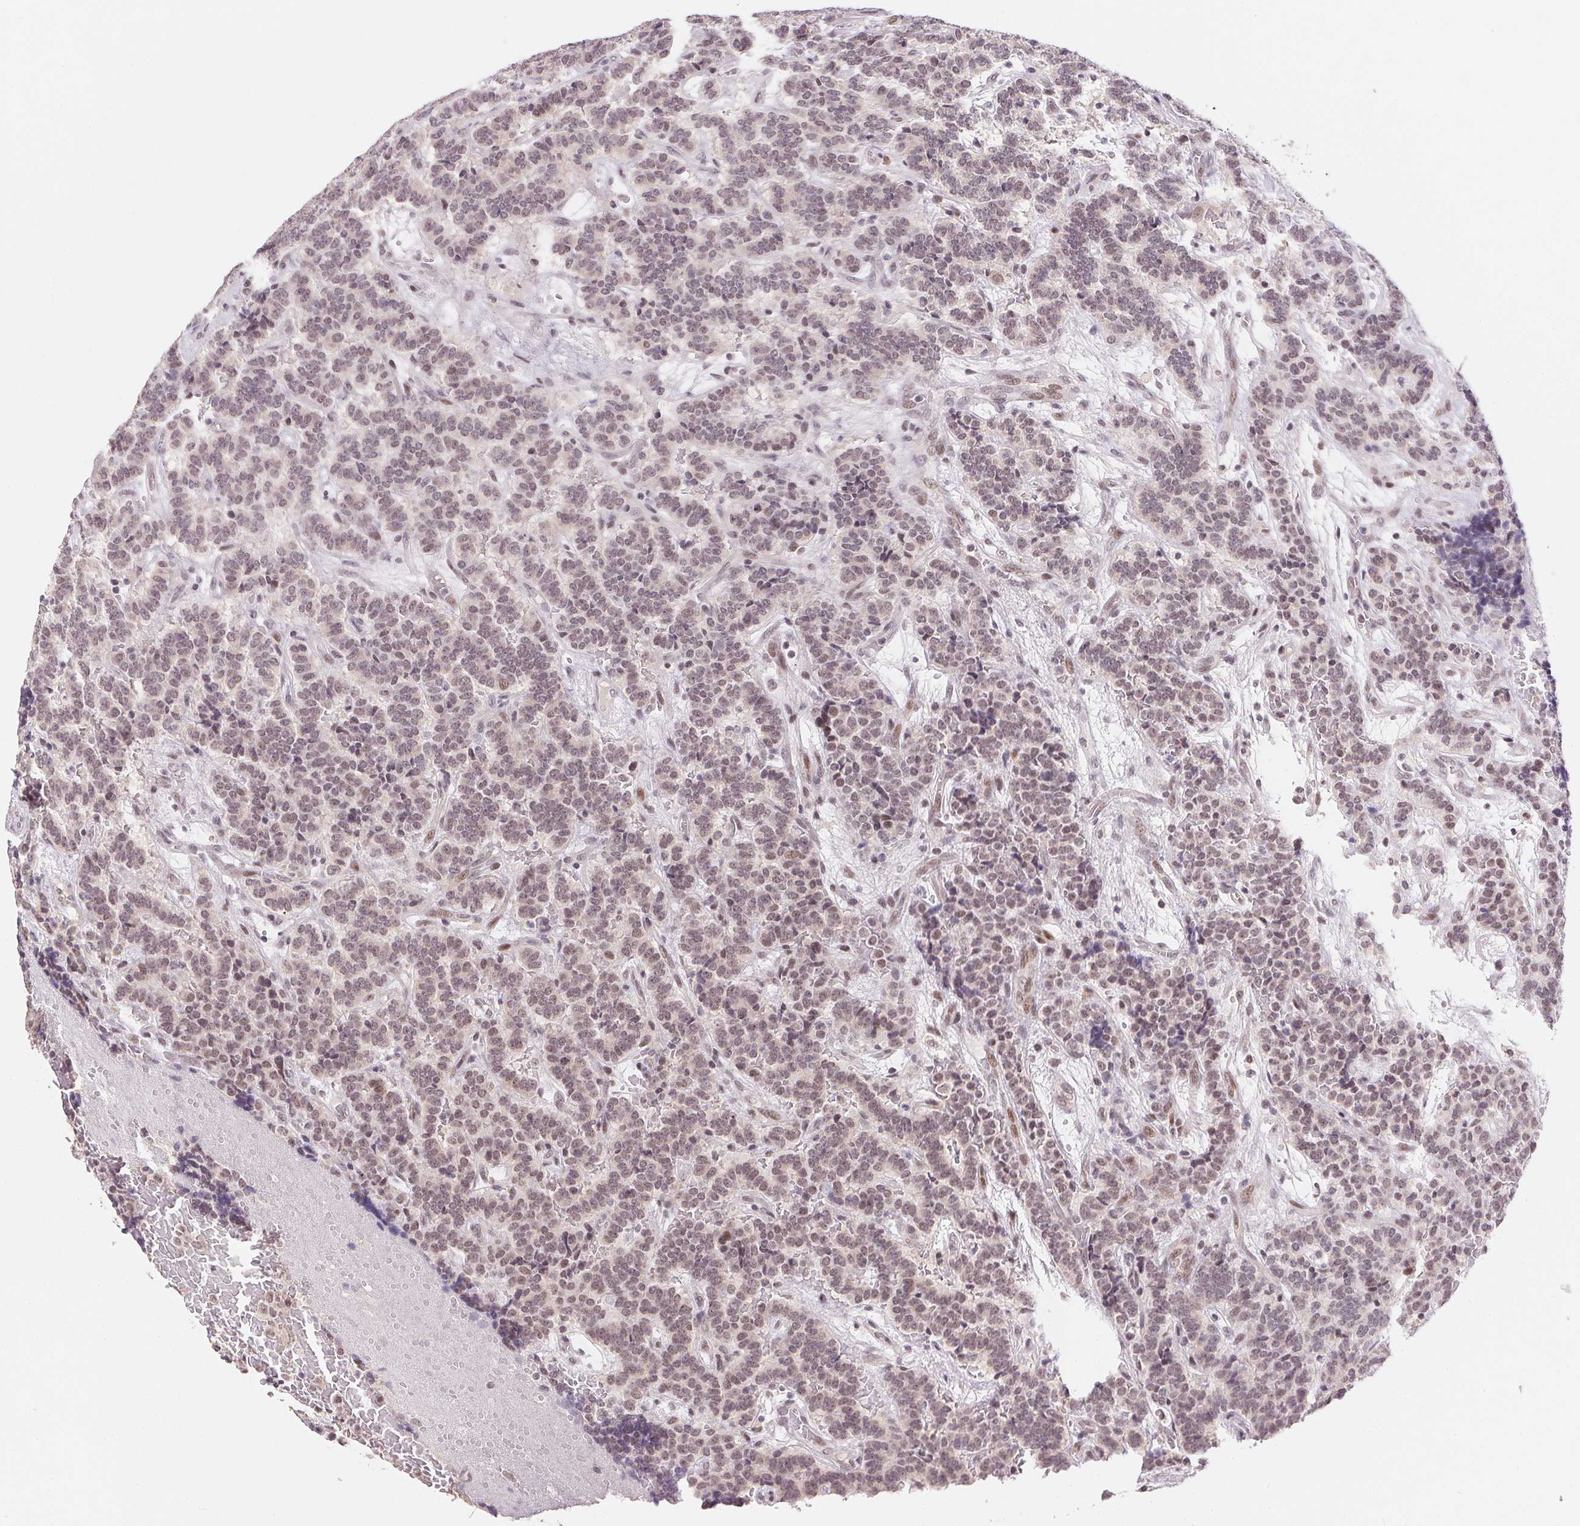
{"staining": {"intensity": "moderate", "quantity": ">75%", "location": "nuclear"}, "tissue": "carcinoid", "cell_type": "Tumor cells", "image_type": "cancer", "snomed": [{"axis": "morphology", "description": "Carcinoid, malignant, NOS"}, {"axis": "topography", "description": "Pancreas"}], "caption": "IHC (DAB (3,3'-diaminobenzidine)) staining of malignant carcinoid demonstrates moderate nuclear protein positivity in approximately >75% of tumor cells.", "gene": "KDM4D", "patient": {"sex": "male", "age": 36}}